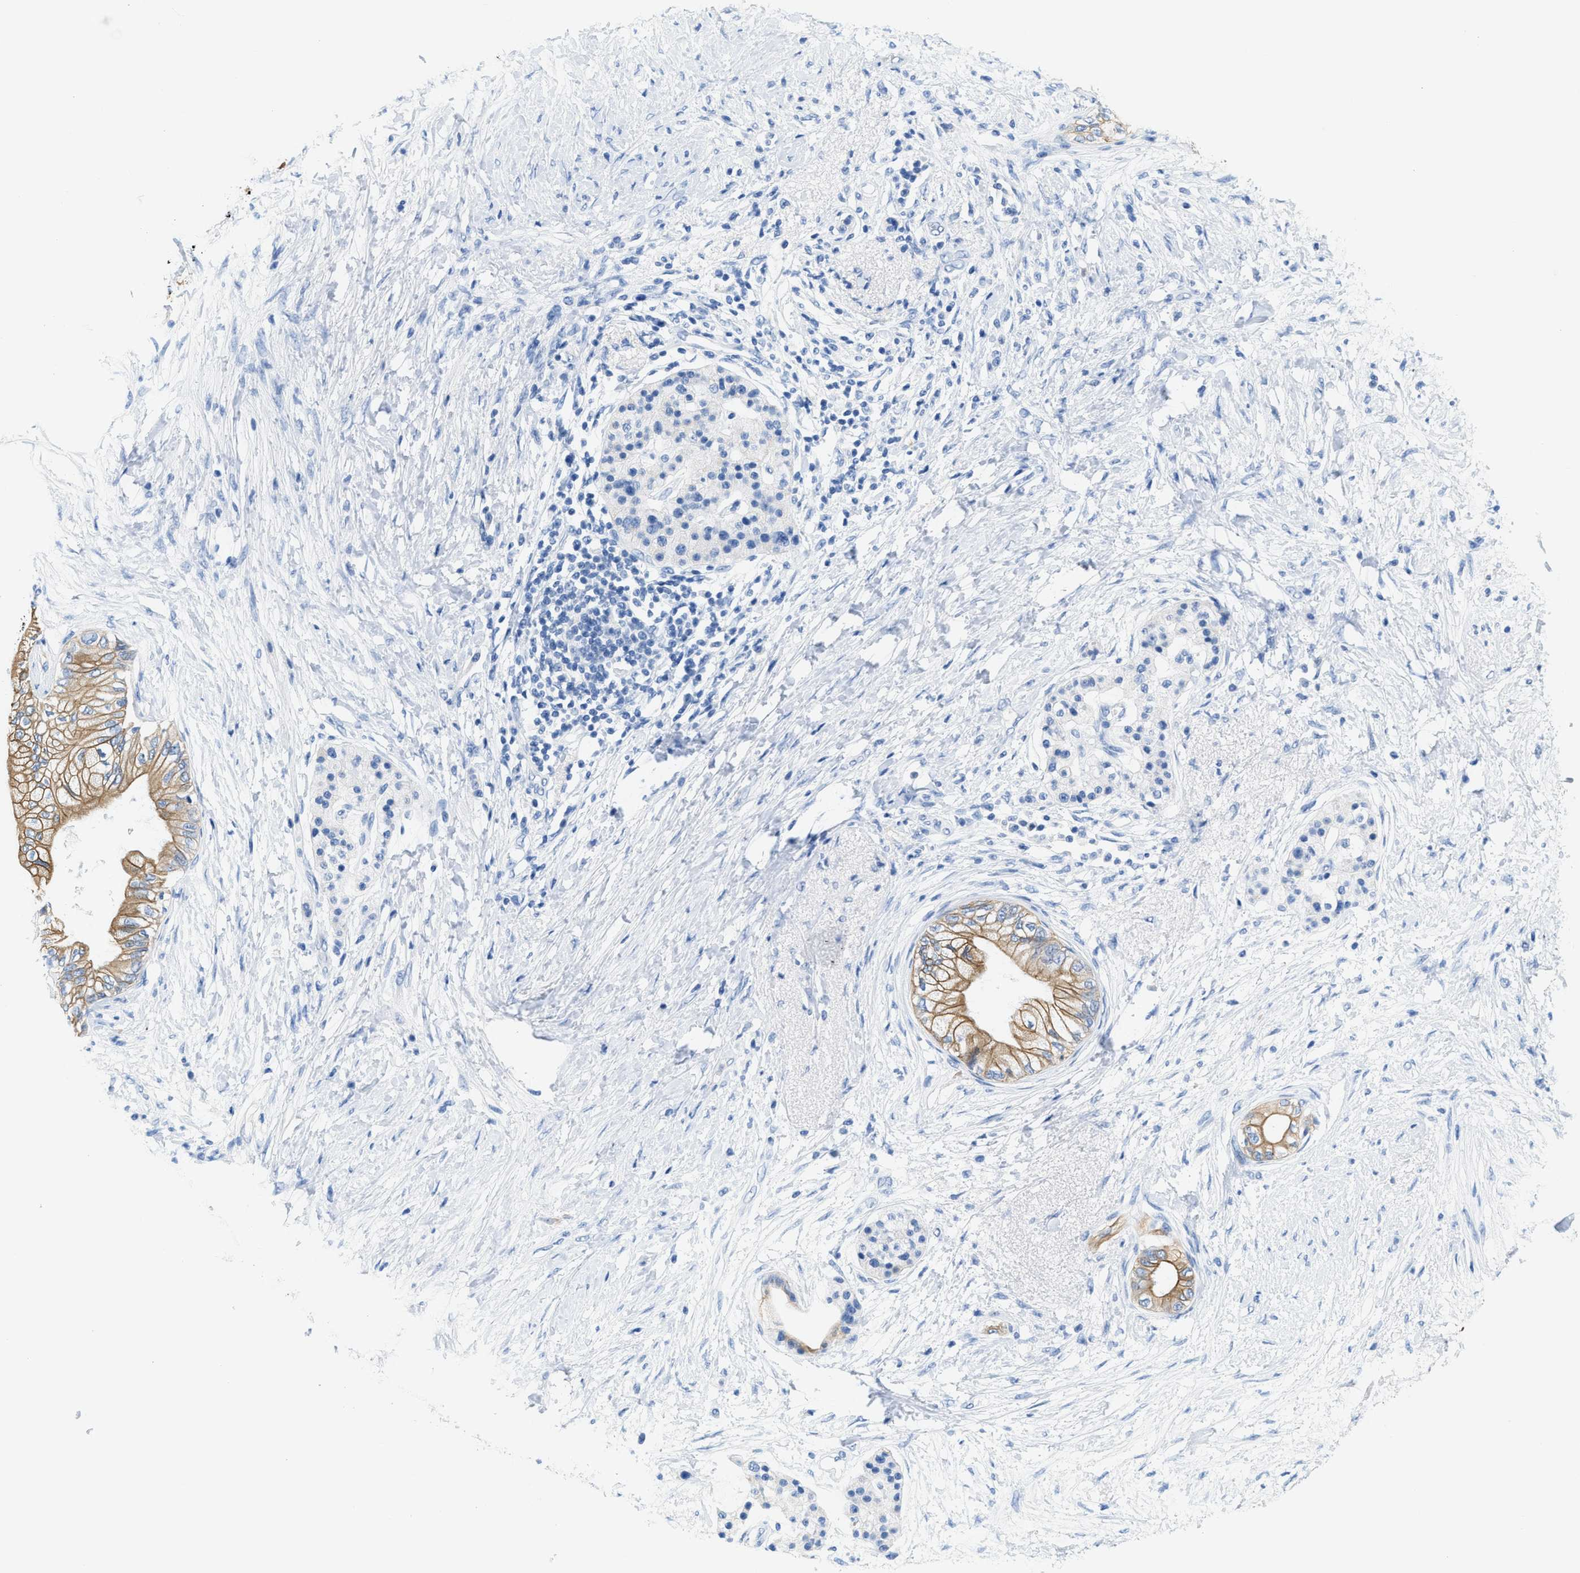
{"staining": {"intensity": "moderate", "quantity": ">75%", "location": "cytoplasmic/membranous"}, "tissue": "pancreatic cancer", "cell_type": "Tumor cells", "image_type": "cancer", "snomed": [{"axis": "morphology", "description": "Normal tissue, NOS"}, {"axis": "morphology", "description": "Adenocarcinoma, NOS"}, {"axis": "topography", "description": "Pancreas"}, {"axis": "topography", "description": "Duodenum"}], "caption": "Approximately >75% of tumor cells in human pancreatic cancer display moderate cytoplasmic/membranous protein staining as visualized by brown immunohistochemical staining.", "gene": "BPGM", "patient": {"sex": "female", "age": 60}}